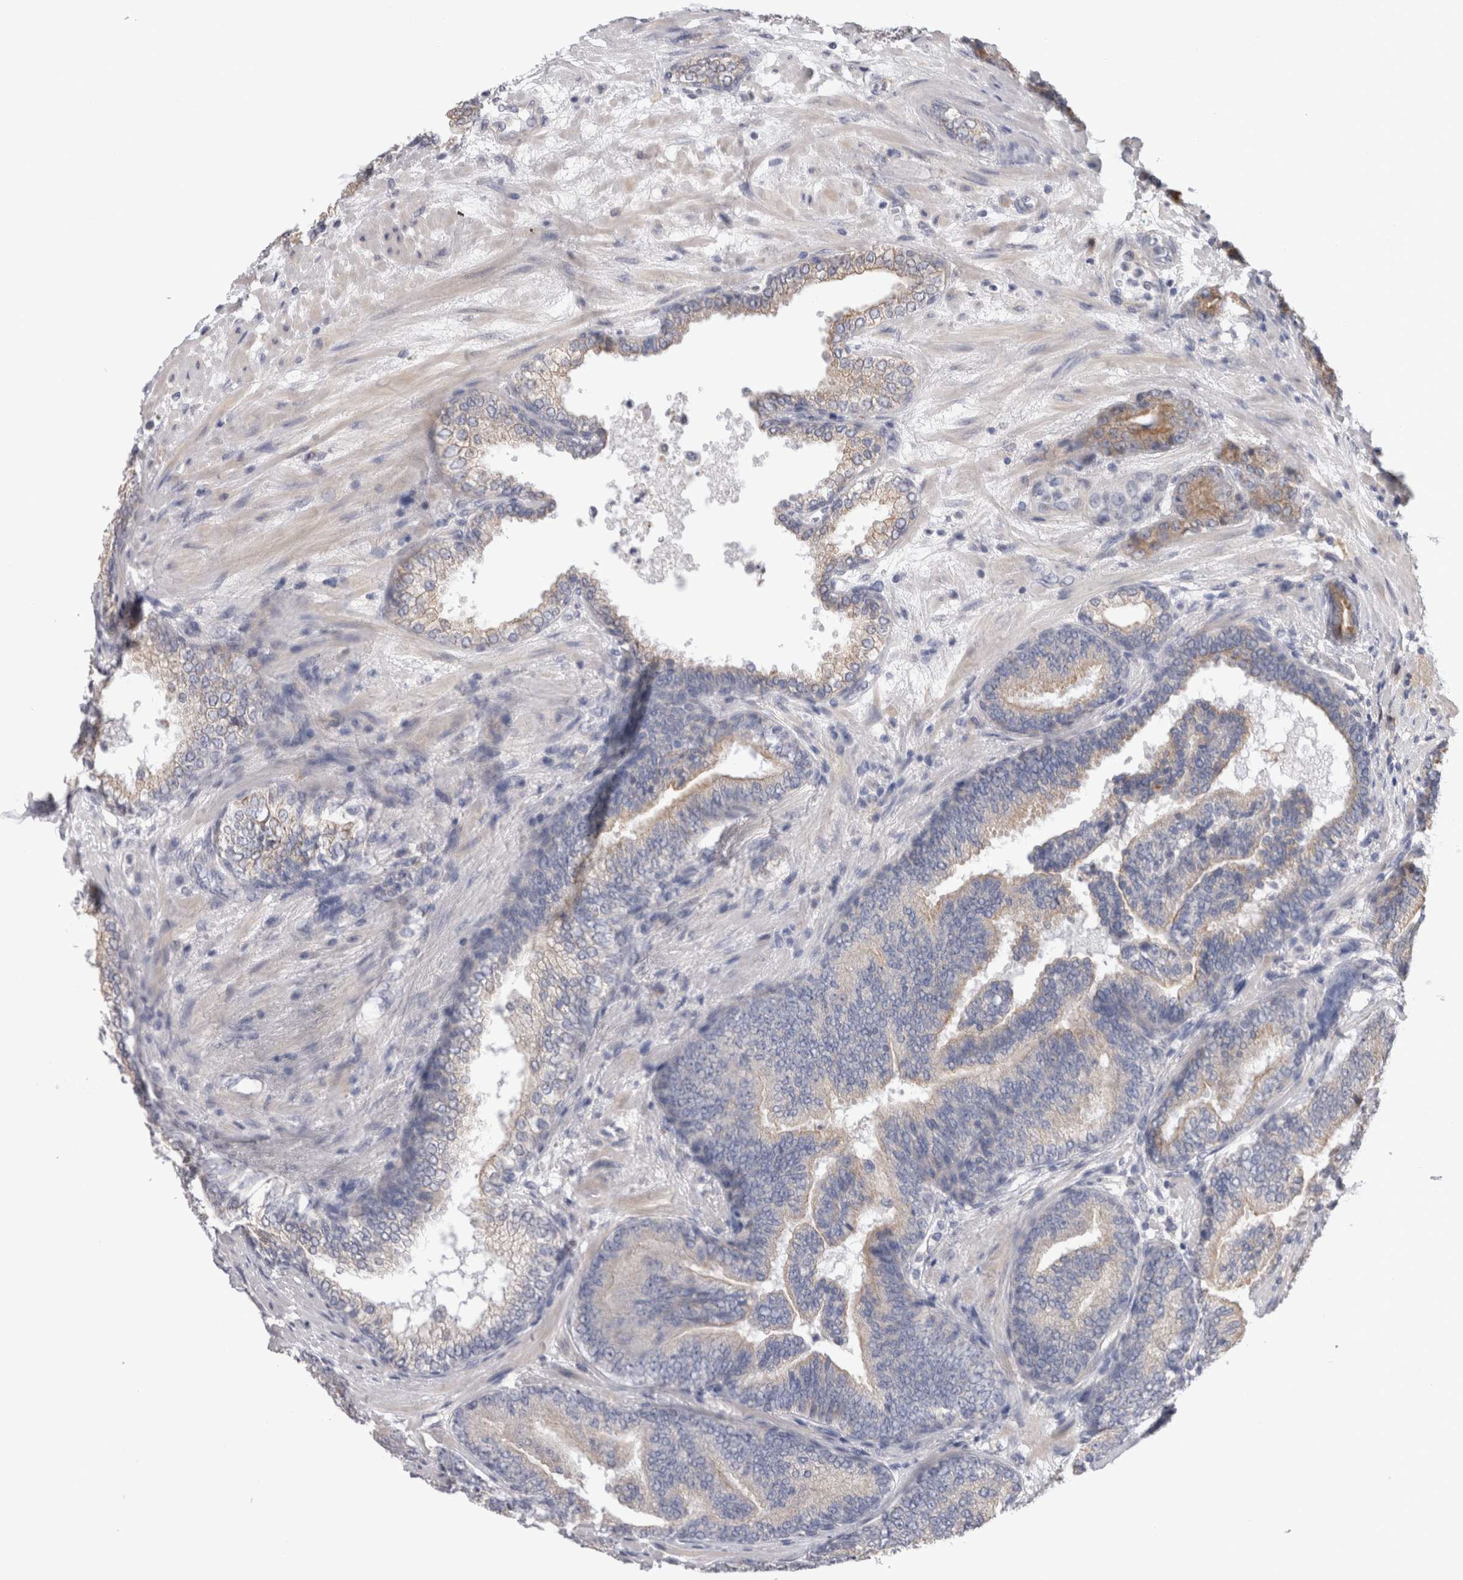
{"staining": {"intensity": "weak", "quantity": "<25%", "location": "cytoplasmic/membranous"}, "tissue": "prostate cancer", "cell_type": "Tumor cells", "image_type": "cancer", "snomed": [{"axis": "morphology", "description": "Adenocarcinoma, High grade"}, {"axis": "topography", "description": "Prostate"}], "caption": "Immunohistochemical staining of prostate cancer (high-grade adenocarcinoma) demonstrates no significant expression in tumor cells.", "gene": "SMAP2", "patient": {"sex": "male", "age": 55}}